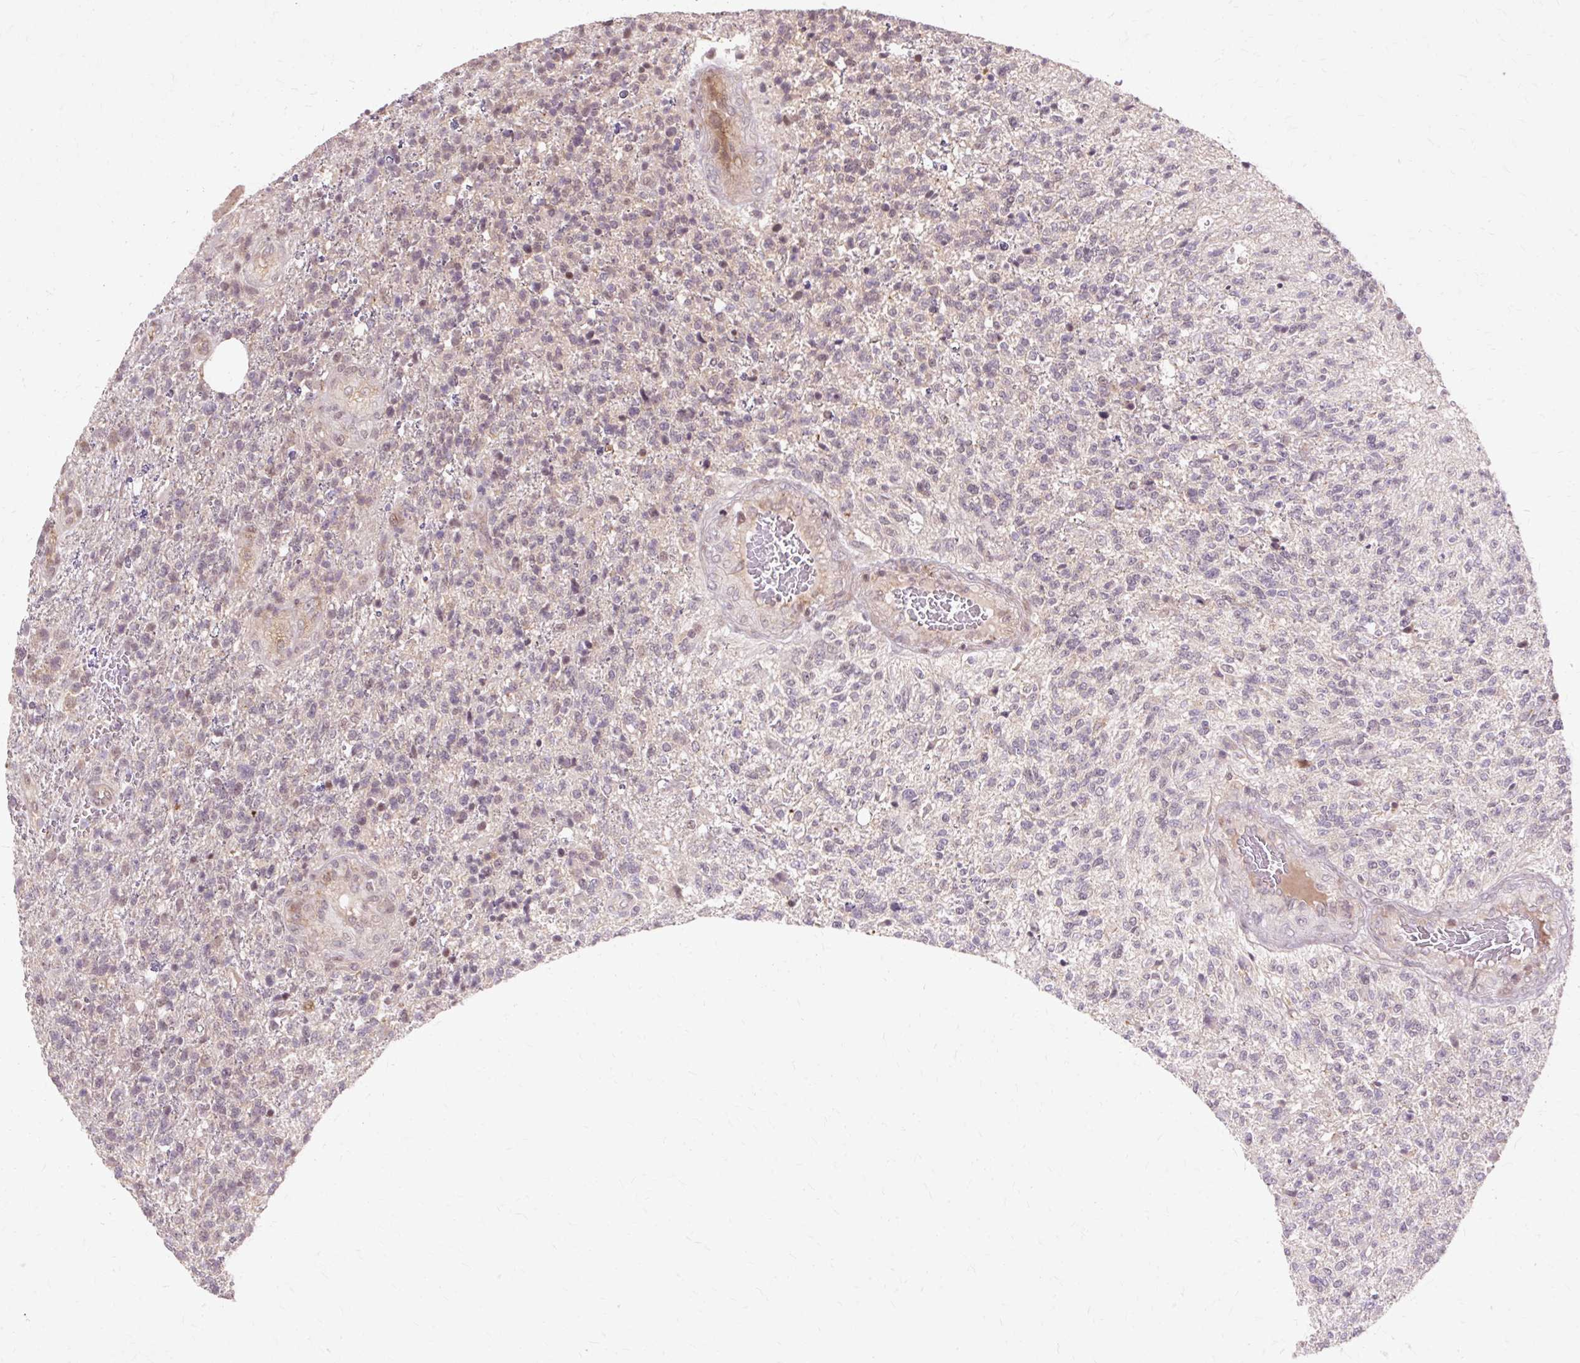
{"staining": {"intensity": "weak", "quantity": "<25%", "location": "nuclear"}, "tissue": "glioma", "cell_type": "Tumor cells", "image_type": "cancer", "snomed": [{"axis": "morphology", "description": "Glioma, malignant, High grade"}, {"axis": "topography", "description": "Brain"}], "caption": "Immunohistochemistry (IHC) of human high-grade glioma (malignant) shows no staining in tumor cells.", "gene": "GEMIN2", "patient": {"sex": "male", "age": 56}}